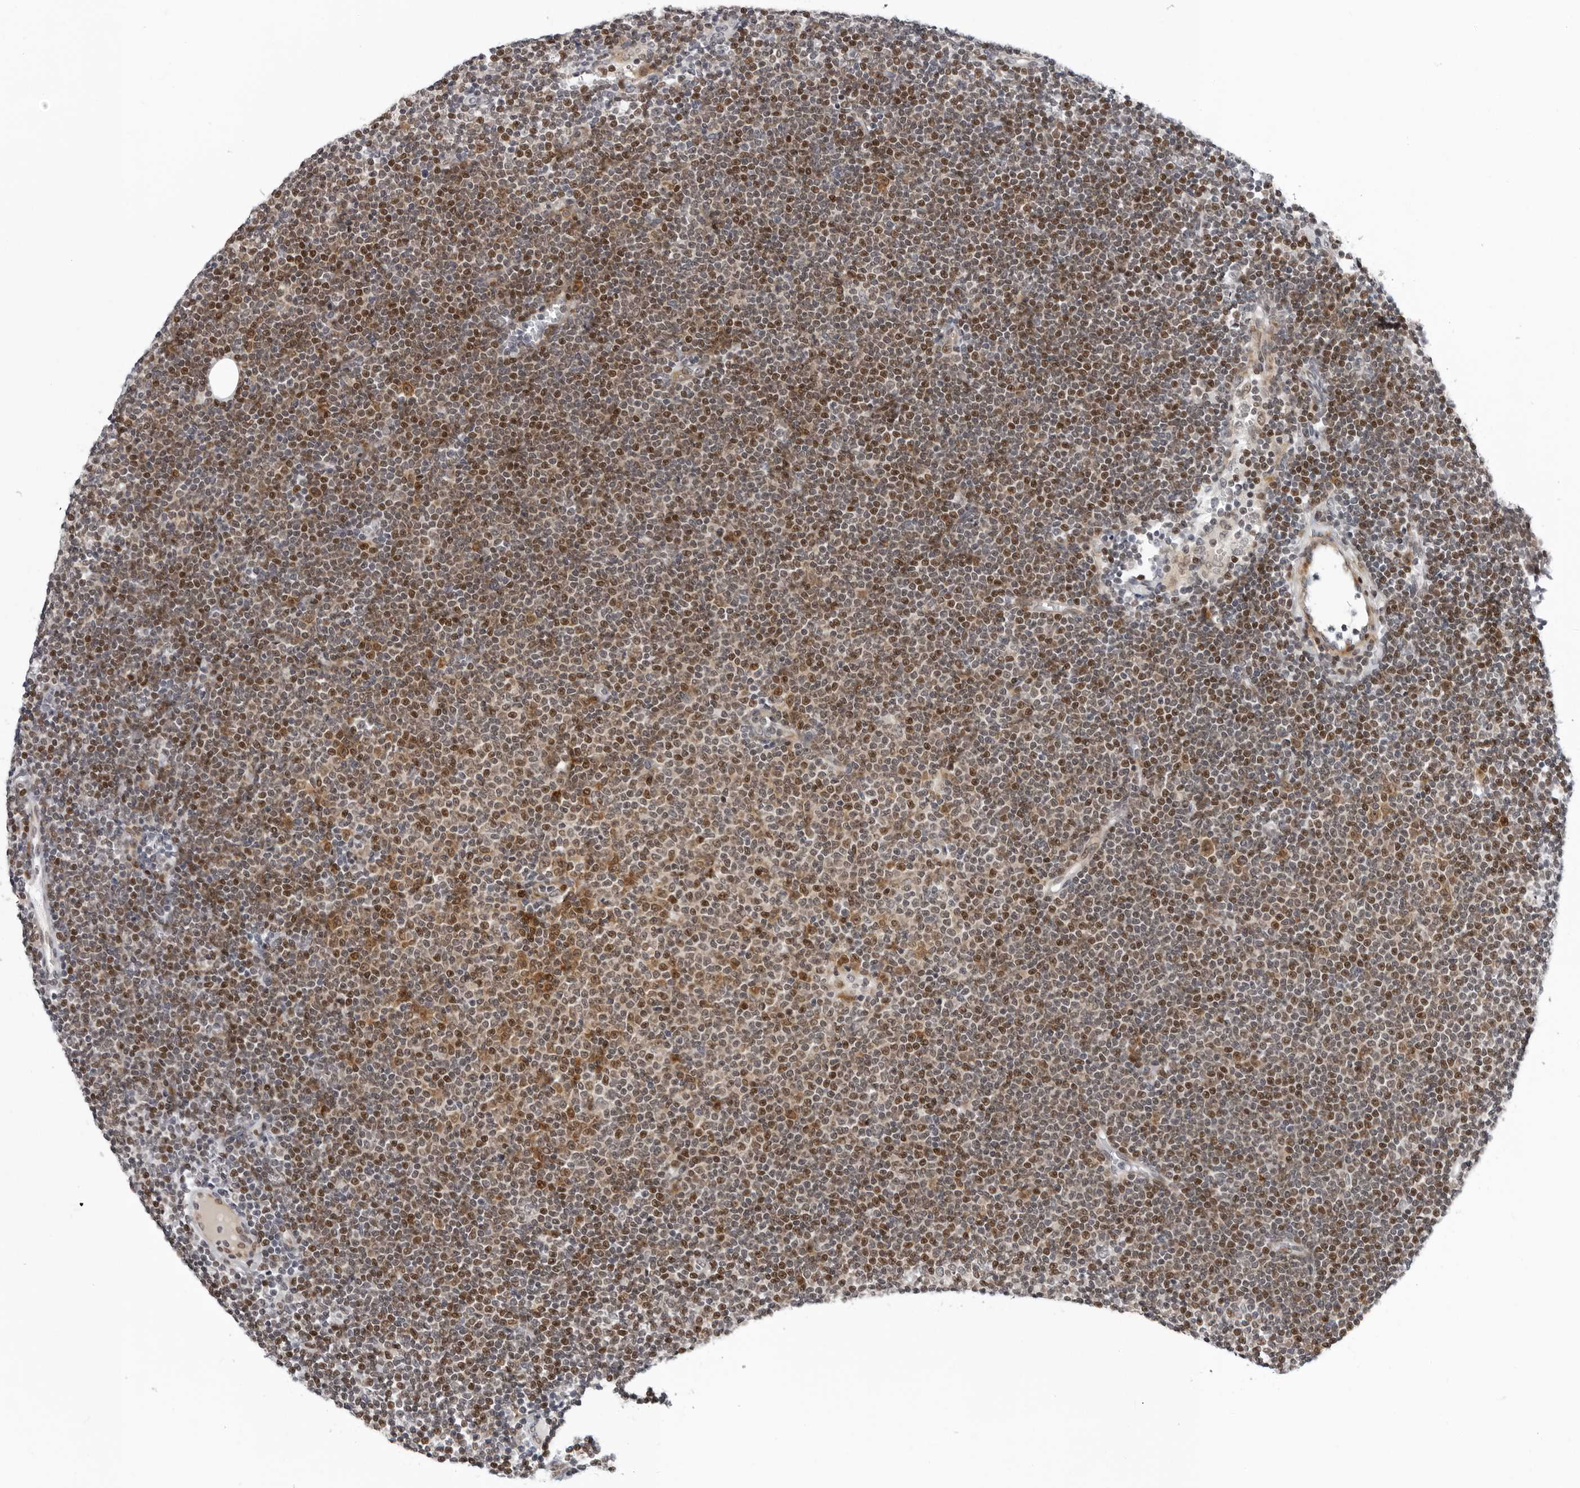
{"staining": {"intensity": "moderate", "quantity": "25%-75%", "location": "cytoplasmic/membranous,nuclear"}, "tissue": "lymphoma", "cell_type": "Tumor cells", "image_type": "cancer", "snomed": [{"axis": "morphology", "description": "Malignant lymphoma, non-Hodgkin's type, Low grade"}, {"axis": "topography", "description": "Lymph node"}], "caption": "This image exhibits IHC staining of human malignant lymphoma, non-Hodgkin's type (low-grade), with medium moderate cytoplasmic/membranous and nuclear expression in about 25%-75% of tumor cells.", "gene": "PIP4K2C", "patient": {"sex": "female", "age": 53}}